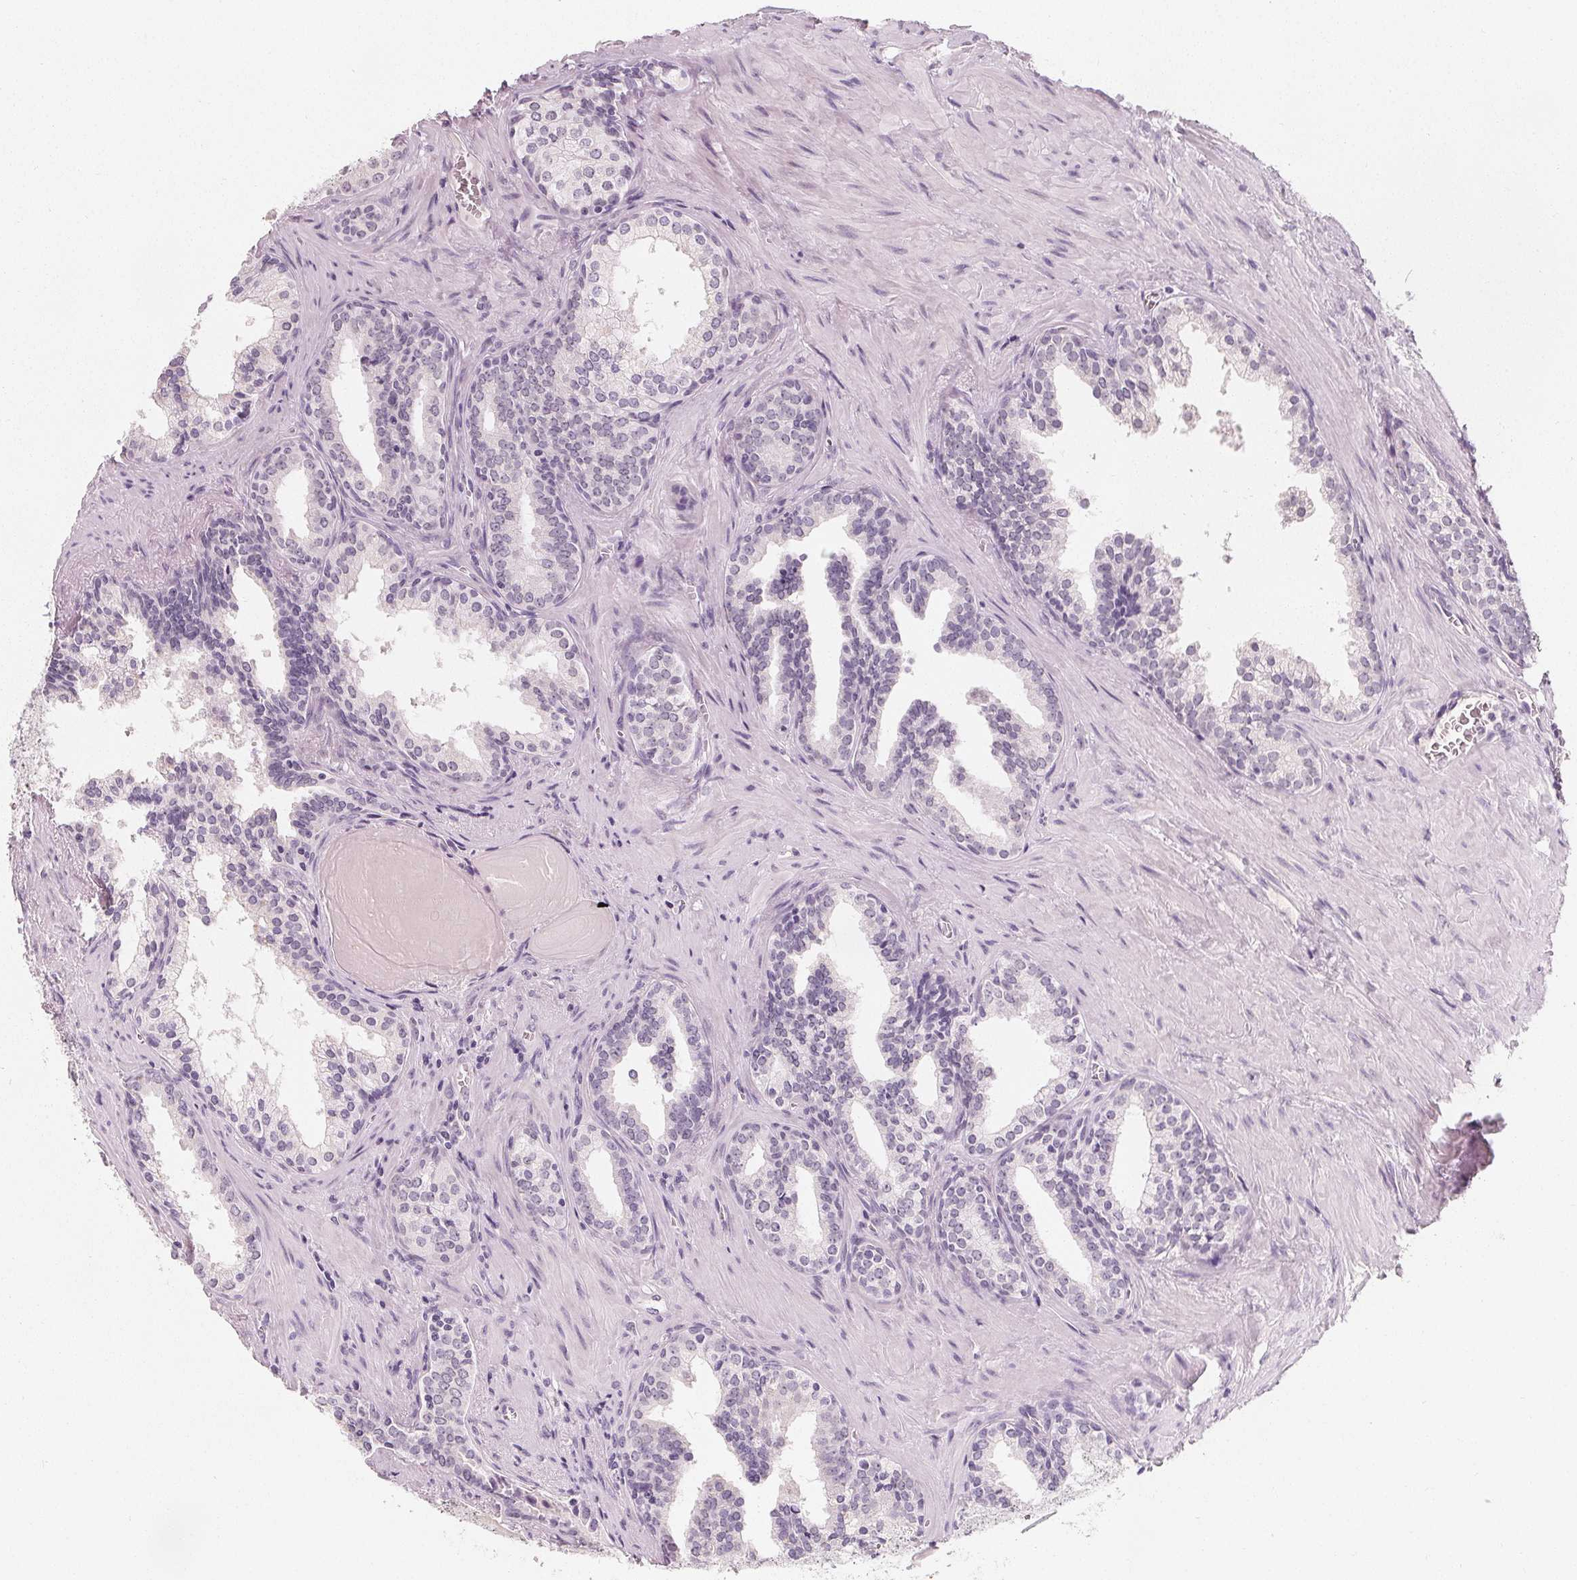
{"staining": {"intensity": "negative", "quantity": "none", "location": "none"}, "tissue": "prostate cancer", "cell_type": "Tumor cells", "image_type": "cancer", "snomed": [{"axis": "morphology", "description": "Adenocarcinoma, High grade"}, {"axis": "topography", "description": "Prostate"}], "caption": "The IHC image has no significant positivity in tumor cells of adenocarcinoma (high-grade) (prostate) tissue. The staining was performed using DAB (3,3'-diaminobenzidine) to visualize the protein expression in brown, while the nuclei were stained in blue with hematoxylin (Magnification: 20x).", "gene": "DBX2", "patient": {"sex": "male", "age": 68}}